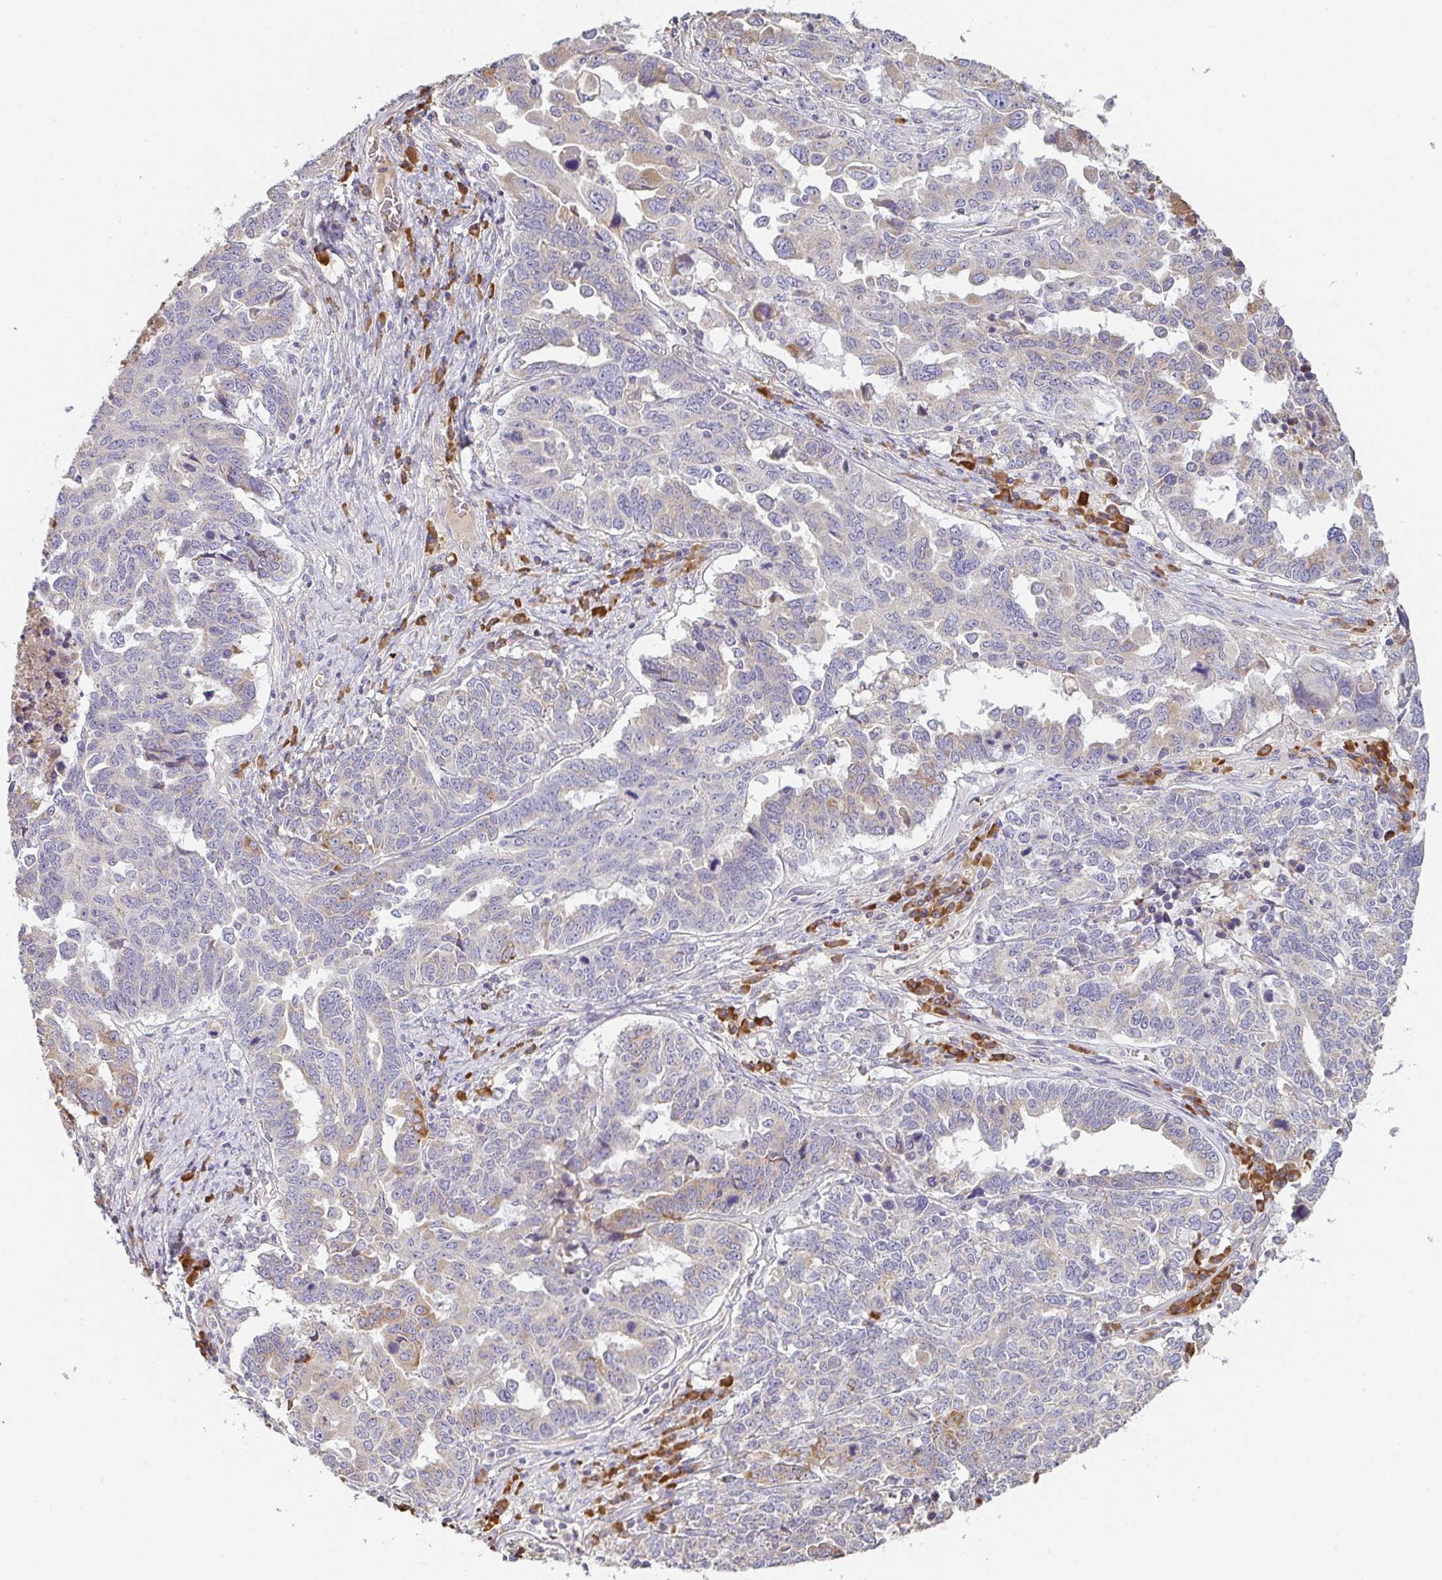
{"staining": {"intensity": "negative", "quantity": "none", "location": "none"}, "tissue": "ovarian cancer", "cell_type": "Tumor cells", "image_type": "cancer", "snomed": [{"axis": "morphology", "description": "Carcinoma, endometroid"}, {"axis": "topography", "description": "Ovary"}], "caption": "This histopathology image is of ovarian endometroid carcinoma stained with IHC to label a protein in brown with the nuclei are counter-stained blue. There is no staining in tumor cells.", "gene": "ZNF215", "patient": {"sex": "female", "age": 62}}